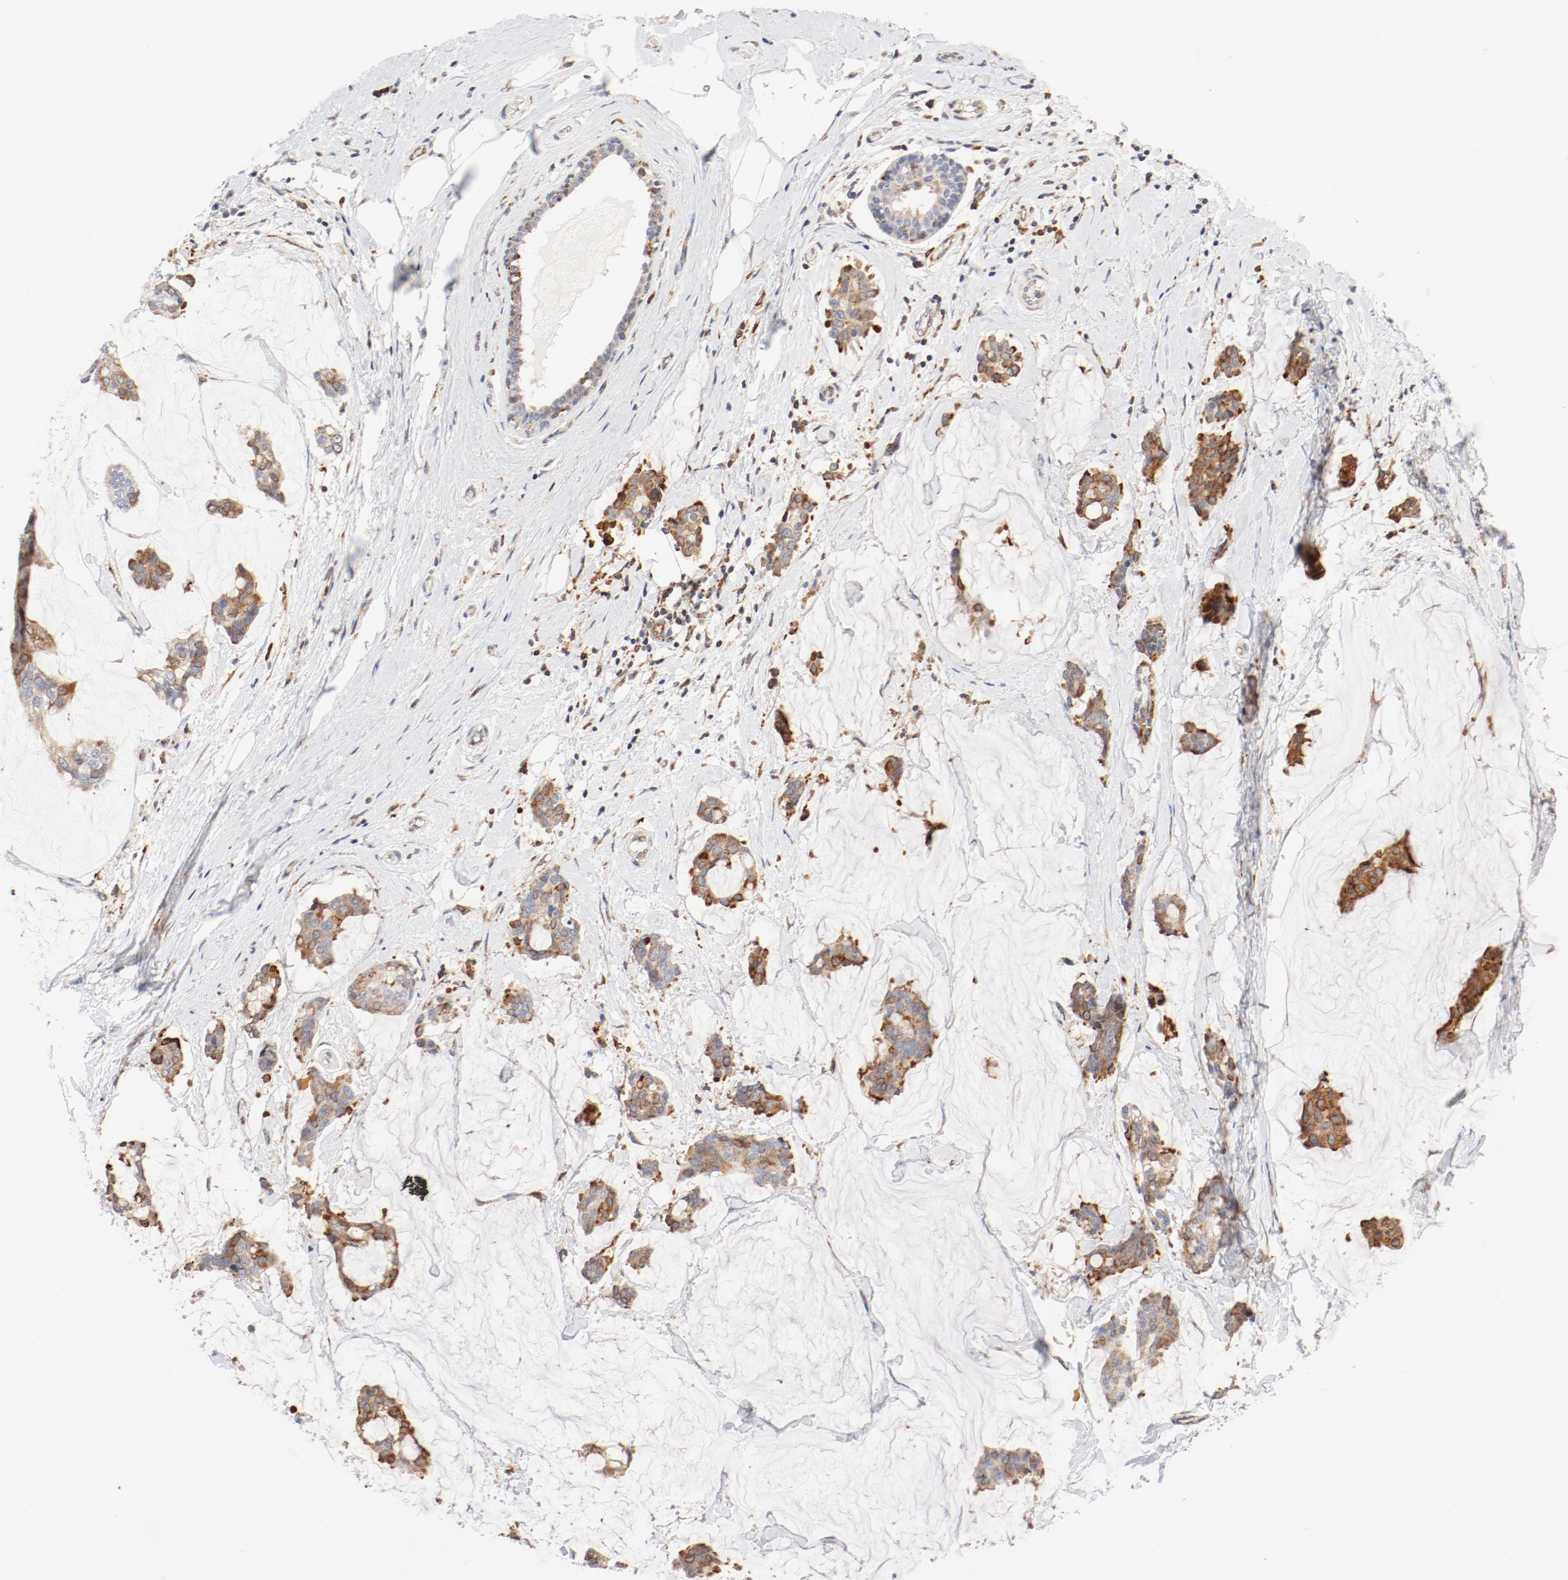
{"staining": {"intensity": "moderate", "quantity": ">75%", "location": "cytoplasmic/membranous"}, "tissue": "breast cancer", "cell_type": "Tumor cells", "image_type": "cancer", "snomed": [{"axis": "morphology", "description": "Duct carcinoma"}, {"axis": "topography", "description": "Breast"}], "caption": "Immunohistochemical staining of invasive ductal carcinoma (breast) demonstrates medium levels of moderate cytoplasmic/membranous protein positivity in approximately >75% of tumor cells.", "gene": "PDPK1", "patient": {"sex": "female", "age": 93}}